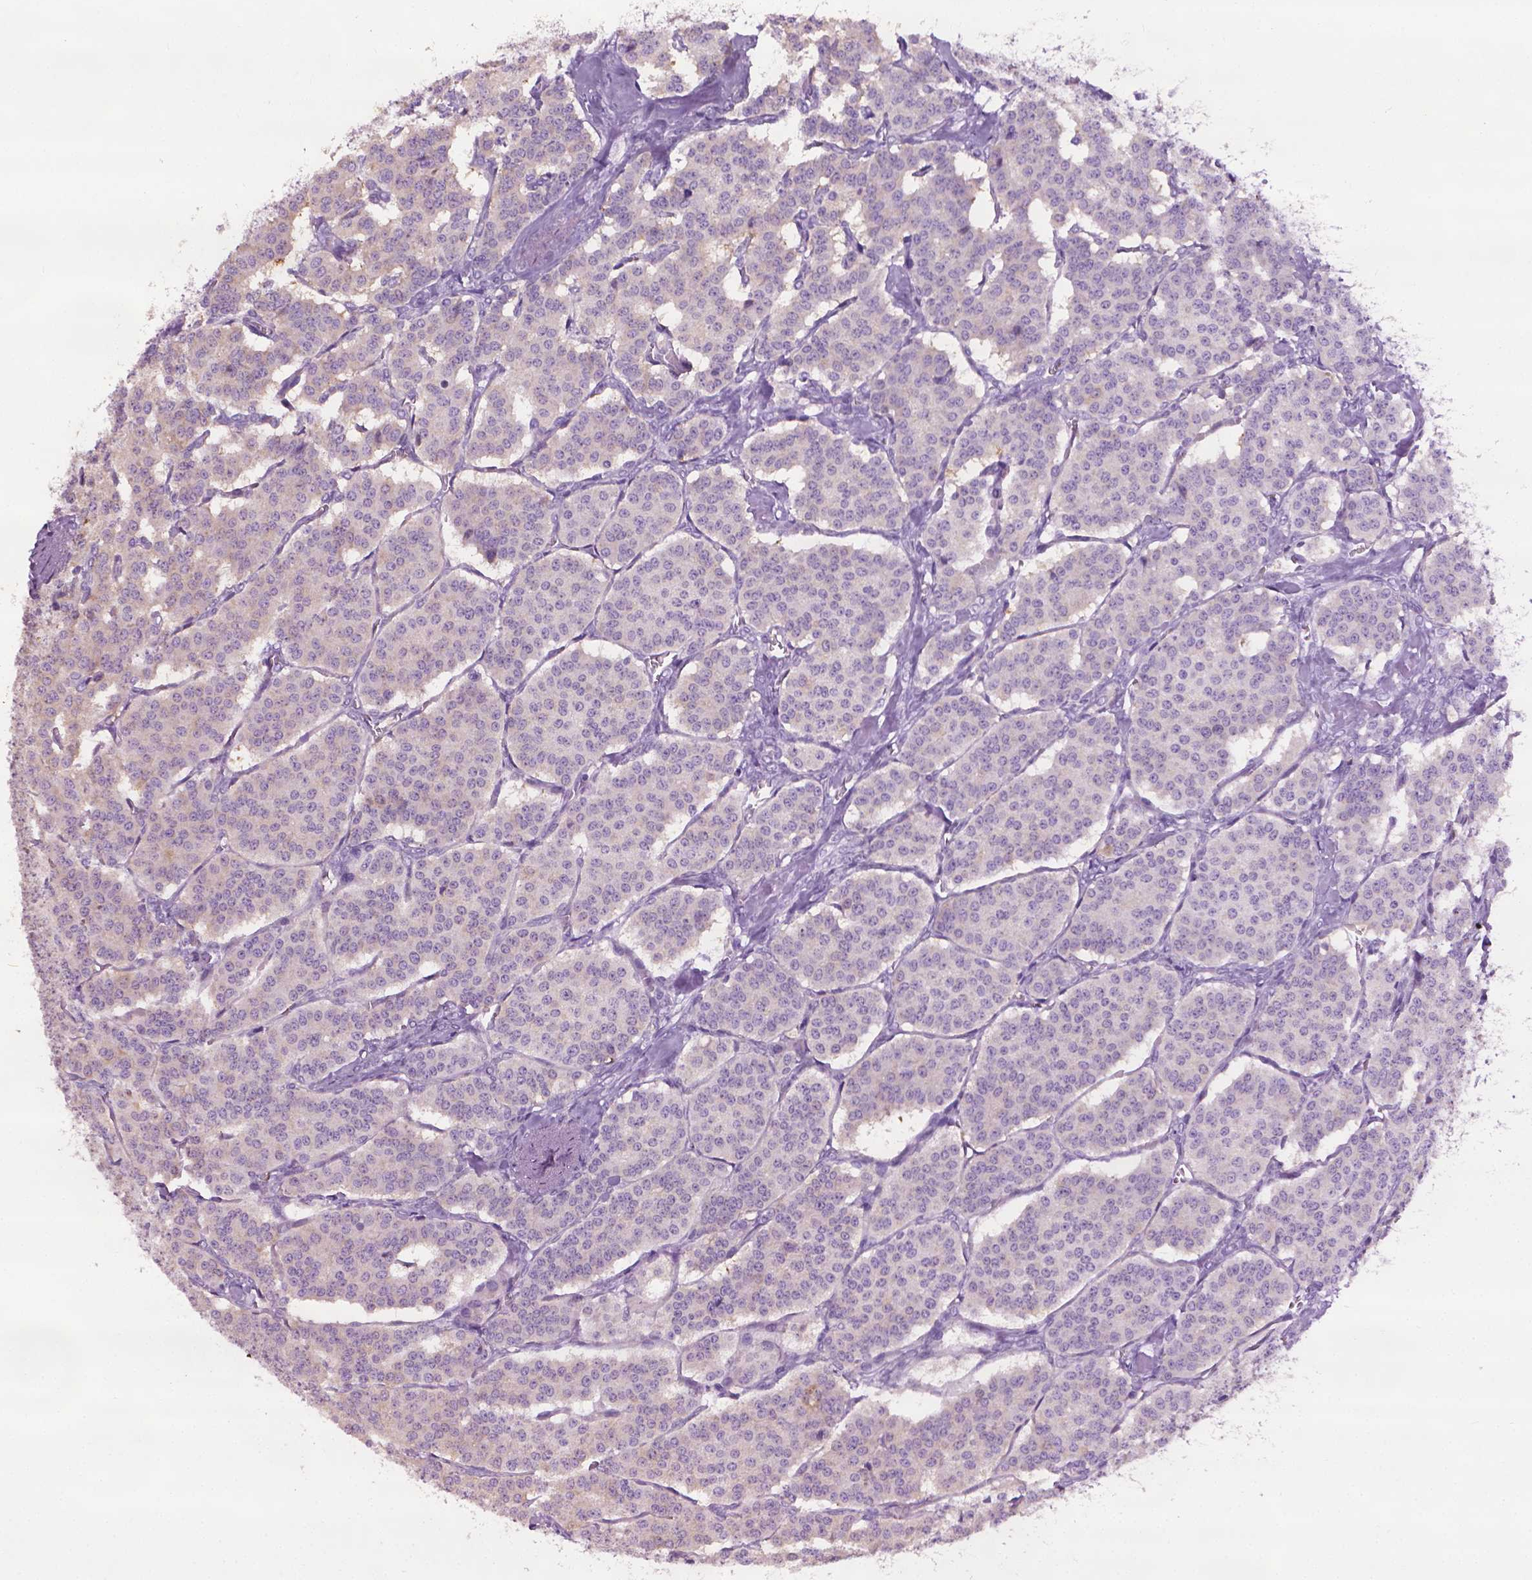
{"staining": {"intensity": "negative", "quantity": "none", "location": "none"}, "tissue": "carcinoid", "cell_type": "Tumor cells", "image_type": "cancer", "snomed": [{"axis": "morphology", "description": "Carcinoid, malignant, NOS"}, {"axis": "topography", "description": "Lung"}], "caption": "Immunohistochemistry (IHC) of carcinoid demonstrates no staining in tumor cells. (DAB (3,3'-diaminobenzidine) immunohistochemistry (IHC) with hematoxylin counter stain).", "gene": "DNAI7", "patient": {"sex": "female", "age": 46}}